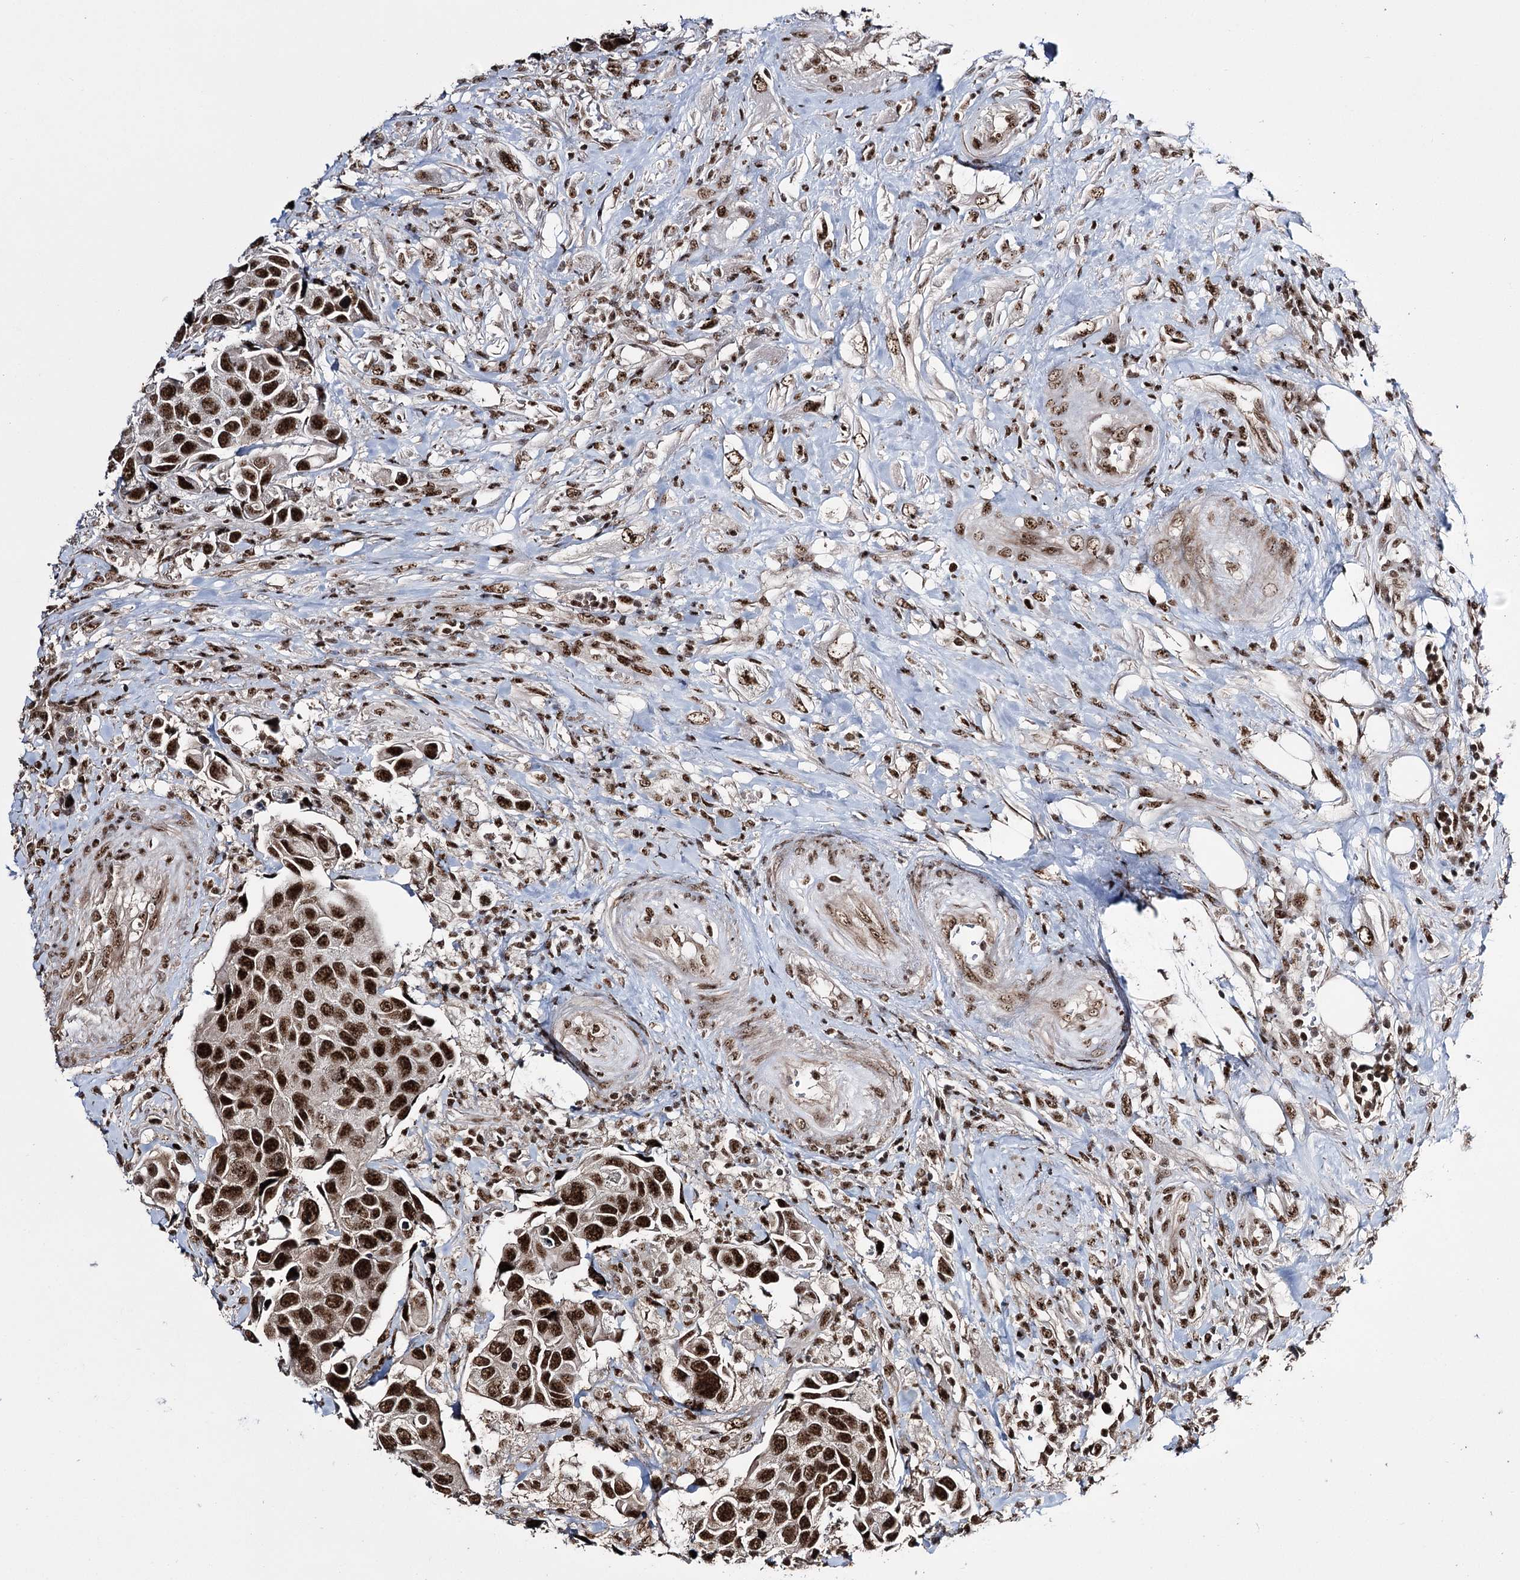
{"staining": {"intensity": "strong", "quantity": ">75%", "location": "nuclear"}, "tissue": "urothelial cancer", "cell_type": "Tumor cells", "image_type": "cancer", "snomed": [{"axis": "morphology", "description": "Urothelial carcinoma, High grade"}, {"axis": "topography", "description": "Urinary bladder"}], "caption": "Immunohistochemical staining of human high-grade urothelial carcinoma reveals high levels of strong nuclear protein expression in about >75% of tumor cells.", "gene": "PRPF40A", "patient": {"sex": "male", "age": 74}}